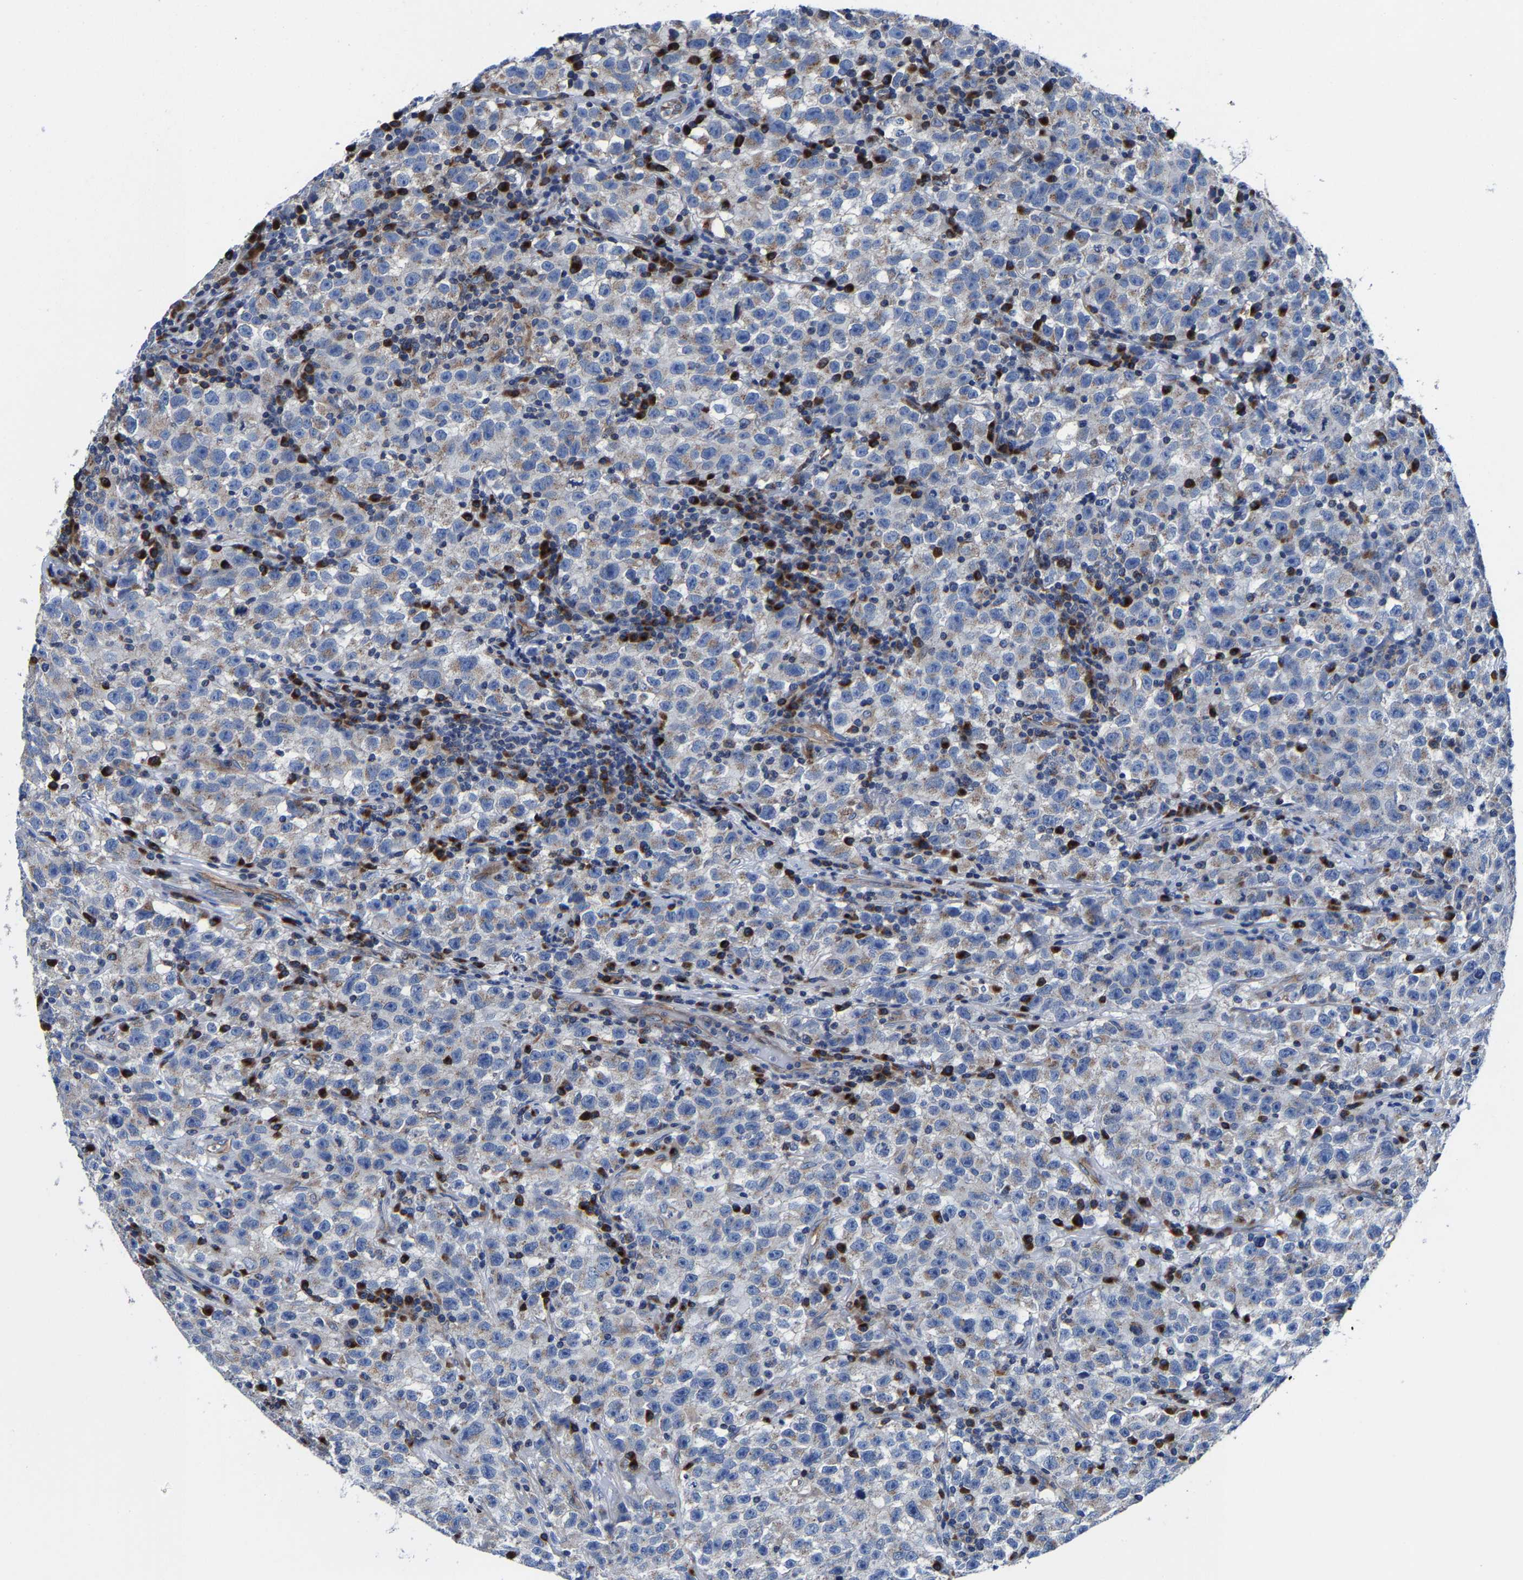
{"staining": {"intensity": "negative", "quantity": "none", "location": "none"}, "tissue": "testis cancer", "cell_type": "Tumor cells", "image_type": "cancer", "snomed": [{"axis": "morphology", "description": "Seminoma, NOS"}, {"axis": "topography", "description": "Testis"}], "caption": "Immunohistochemistry (IHC) photomicrograph of neoplastic tissue: human testis seminoma stained with DAB (3,3'-diaminobenzidine) demonstrates no significant protein staining in tumor cells. The staining was performed using DAB to visualize the protein expression in brown, while the nuclei were stained in blue with hematoxylin (Magnification: 20x).", "gene": "EBAG9", "patient": {"sex": "male", "age": 22}}